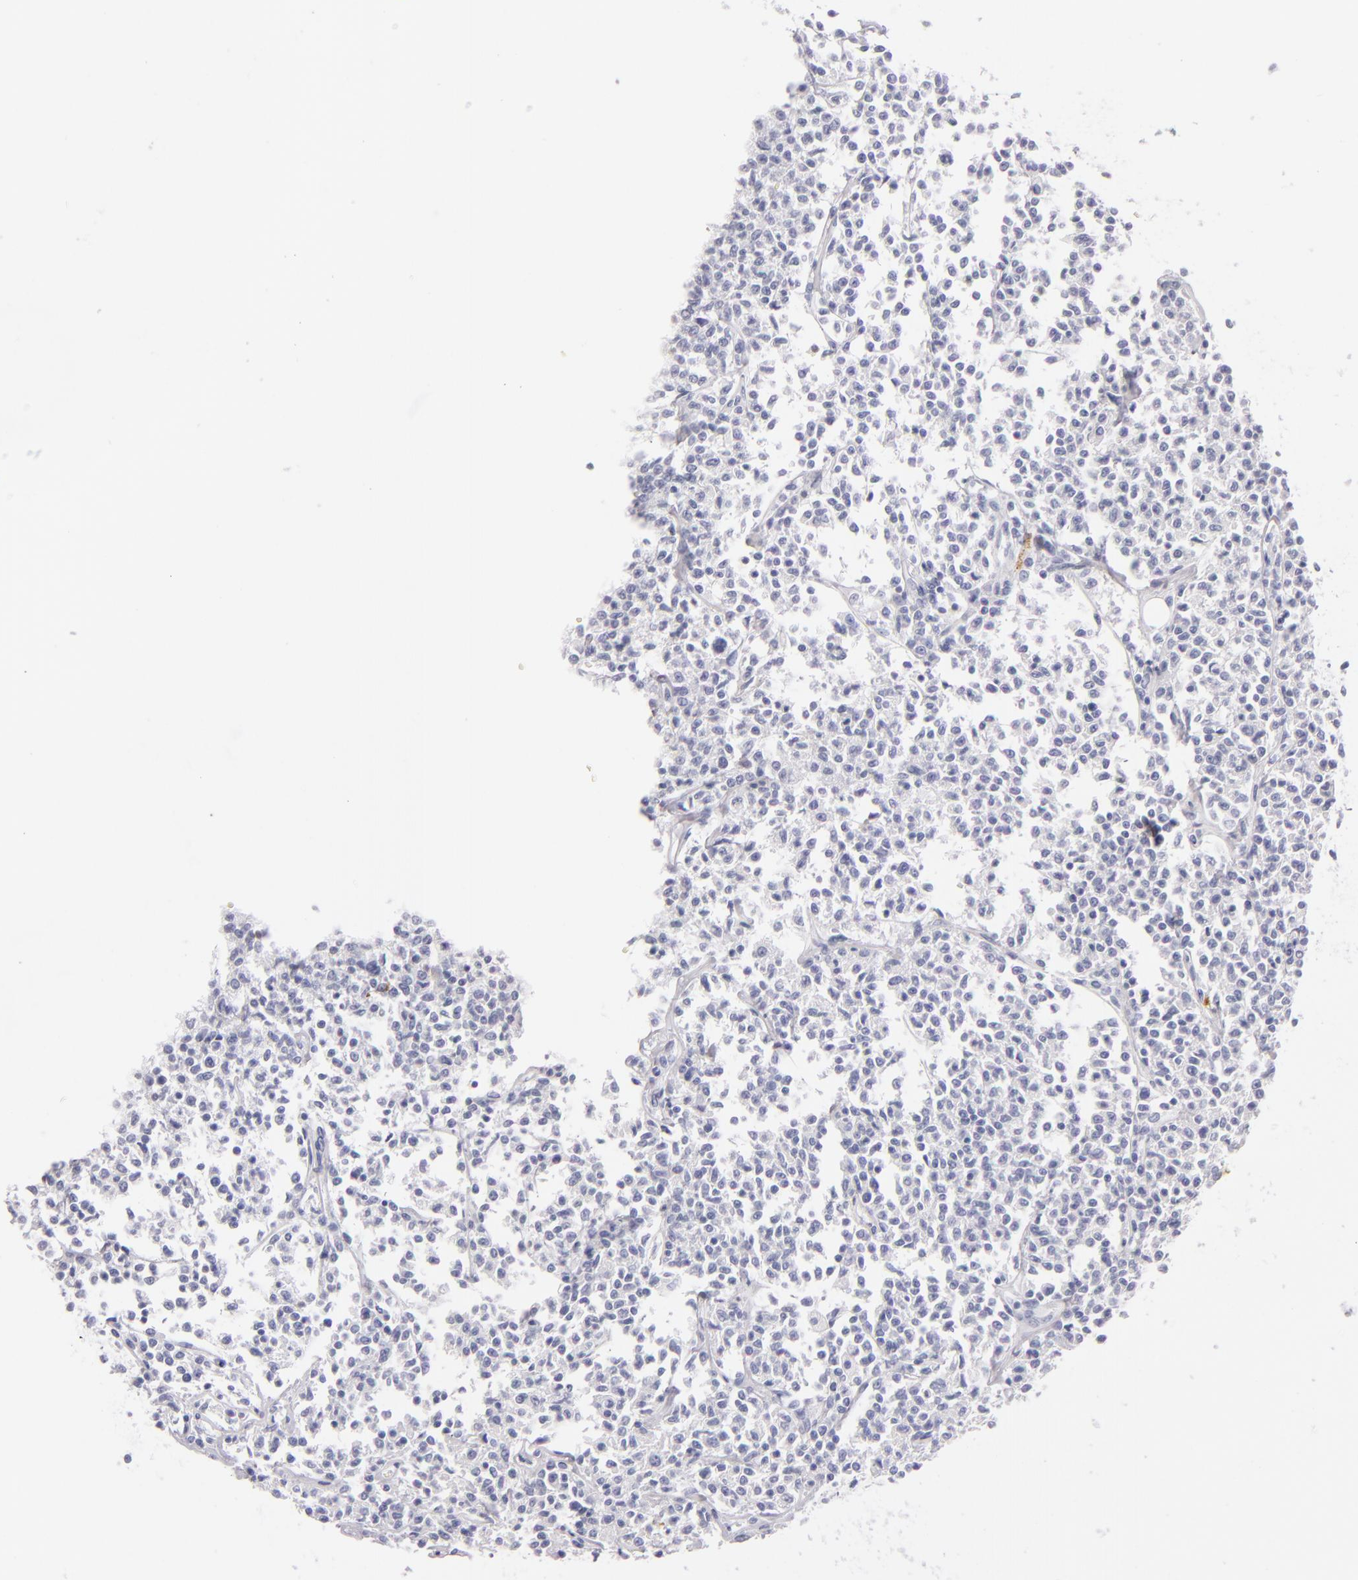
{"staining": {"intensity": "negative", "quantity": "none", "location": "none"}, "tissue": "lymphoma", "cell_type": "Tumor cells", "image_type": "cancer", "snomed": [{"axis": "morphology", "description": "Malignant lymphoma, non-Hodgkin's type, Low grade"}, {"axis": "topography", "description": "Small intestine"}], "caption": "This histopathology image is of lymphoma stained with immunohistochemistry to label a protein in brown with the nuclei are counter-stained blue. There is no staining in tumor cells.", "gene": "CD207", "patient": {"sex": "female", "age": 59}}